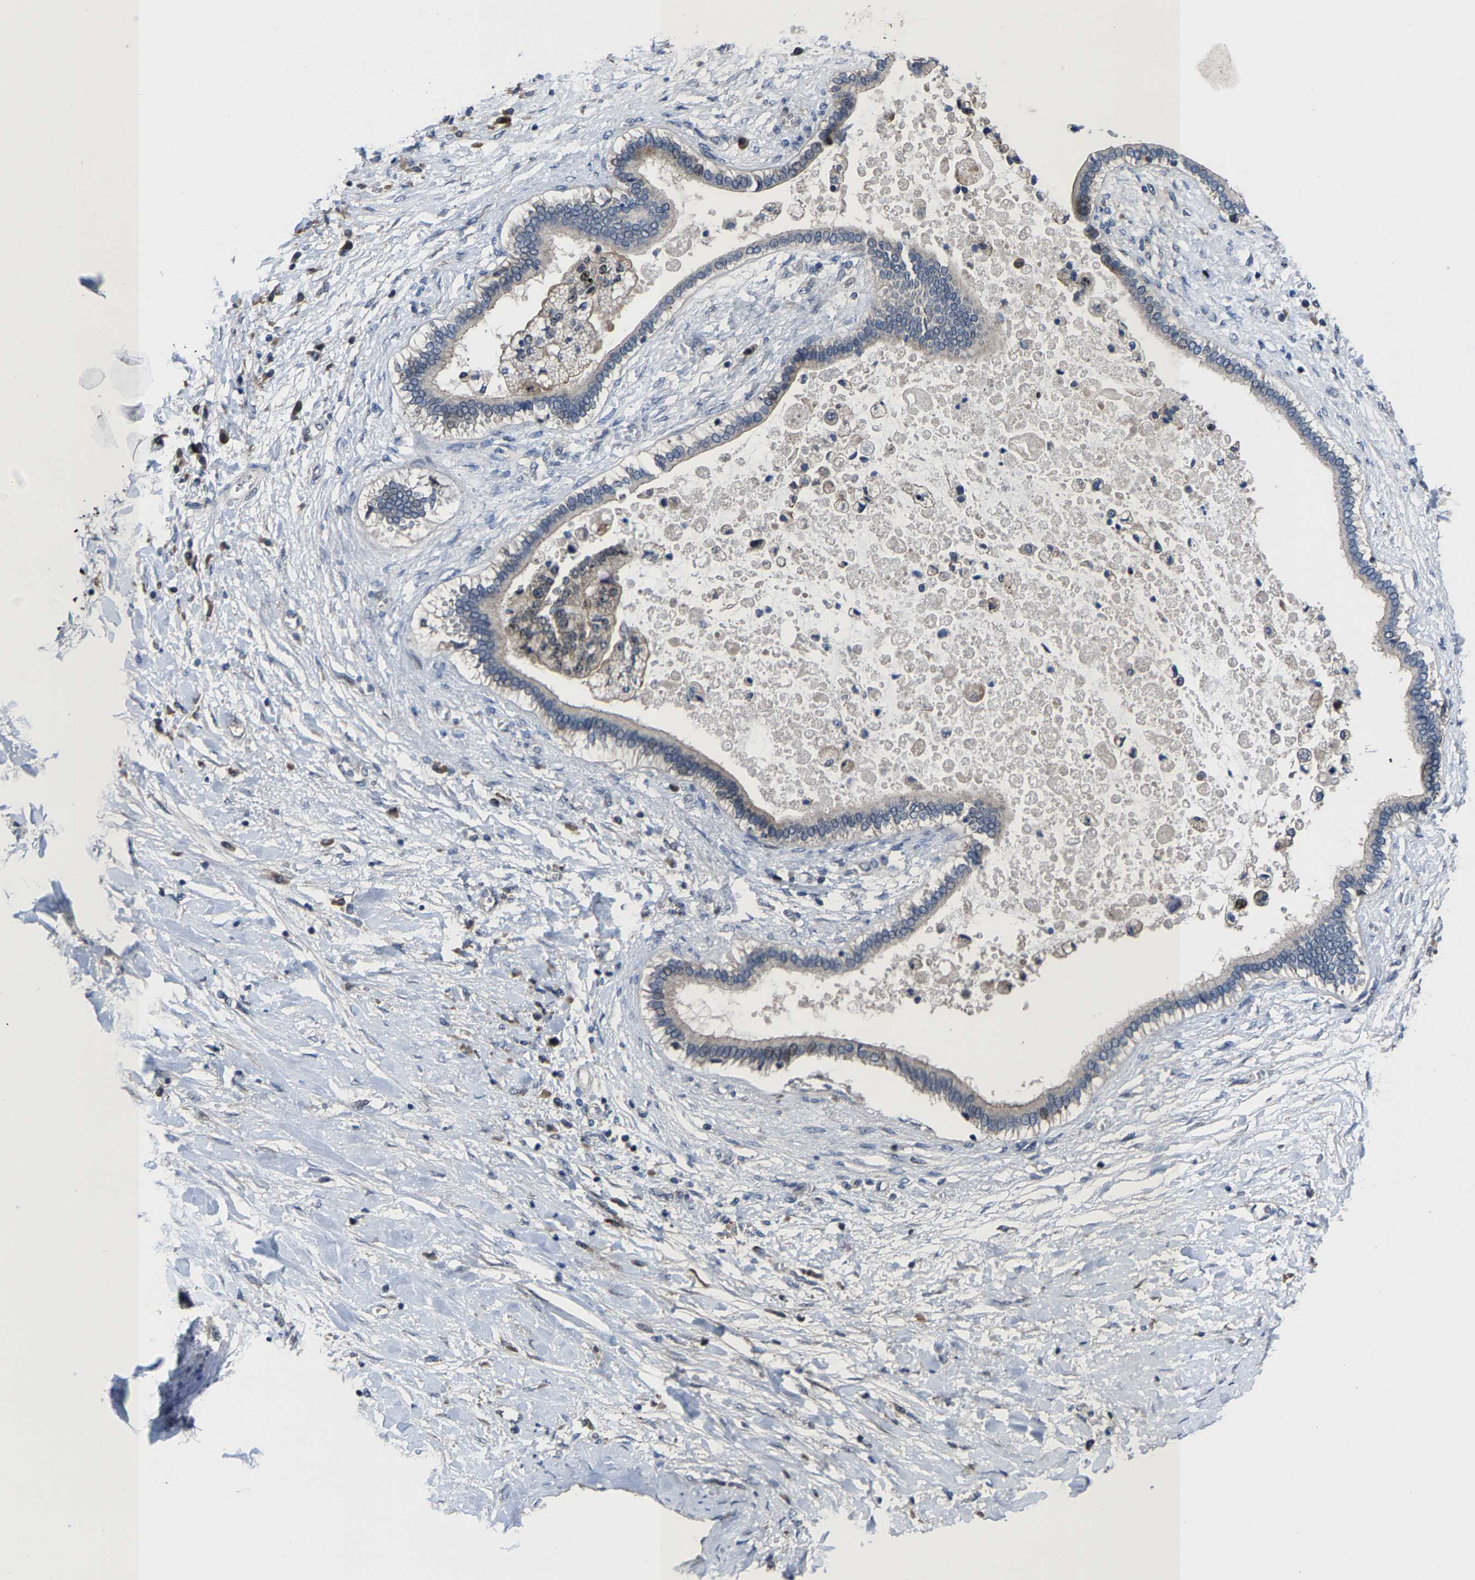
{"staining": {"intensity": "negative", "quantity": "none", "location": "none"}, "tissue": "liver cancer", "cell_type": "Tumor cells", "image_type": "cancer", "snomed": [{"axis": "morphology", "description": "Cholangiocarcinoma"}, {"axis": "topography", "description": "Liver"}], "caption": "Protein analysis of liver cancer reveals no significant staining in tumor cells.", "gene": "HAUS6", "patient": {"sex": "male", "age": 50}}